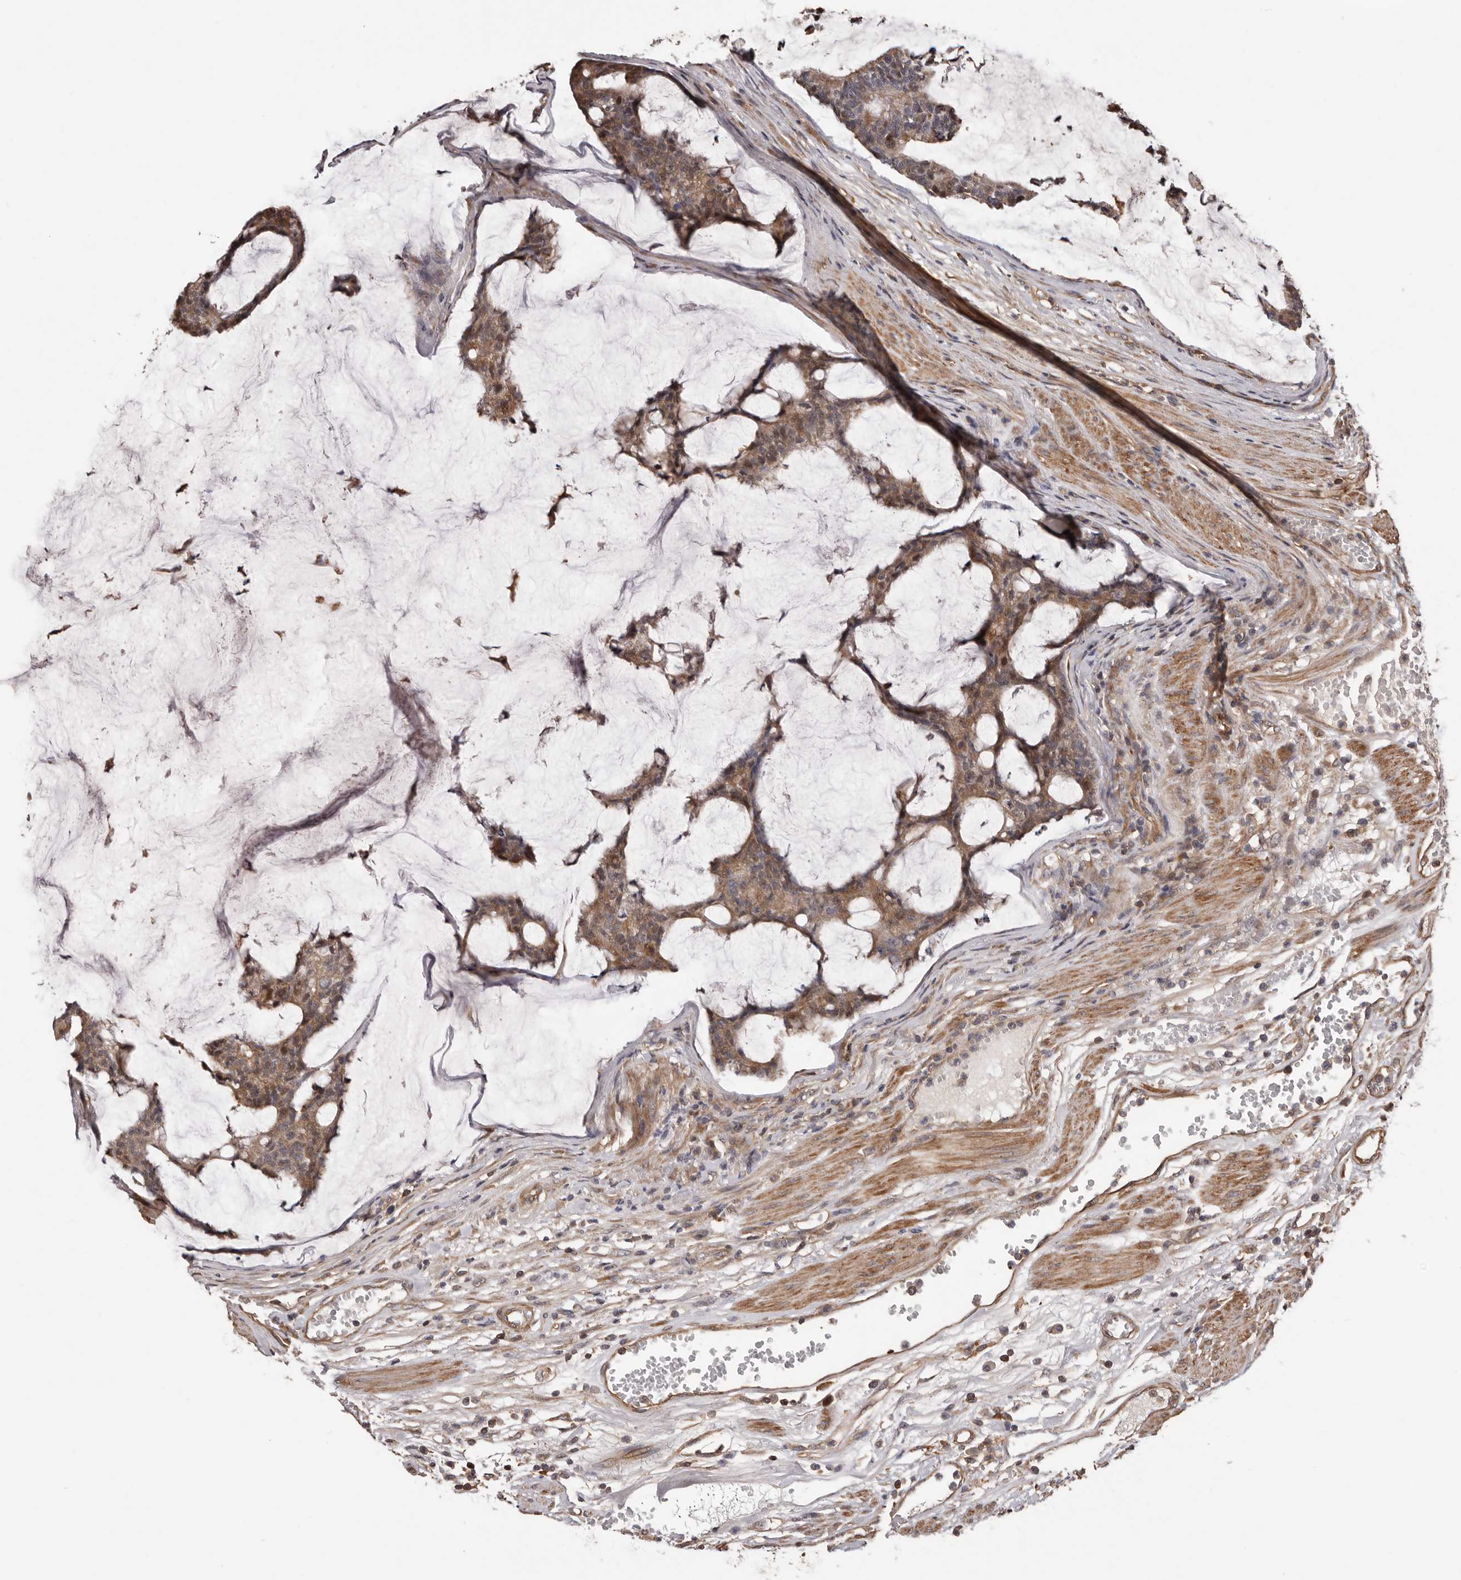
{"staining": {"intensity": "moderate", "quantity": ">75%", "location": "cytoplasmic/membranous,nuclear"}, "tissue": "colorectal cancer", "cell_type": "Tumor cells", "image_type": "cancer", "snomed": [{"axis": "morphology", "description": "Adenocarcinoma, NOS"}, {"axis": "topography", "description": "Colon"}], "caption": "Adenocarcinoma (colorectal) was stained to show a protein in brown. There is medium levels of moderate cytoplasmic/membranous and nuclear expression in about >75% of tumor cells.", "gene": "ADAMTS2", "patient": {"sex": "female", "age": 84}}